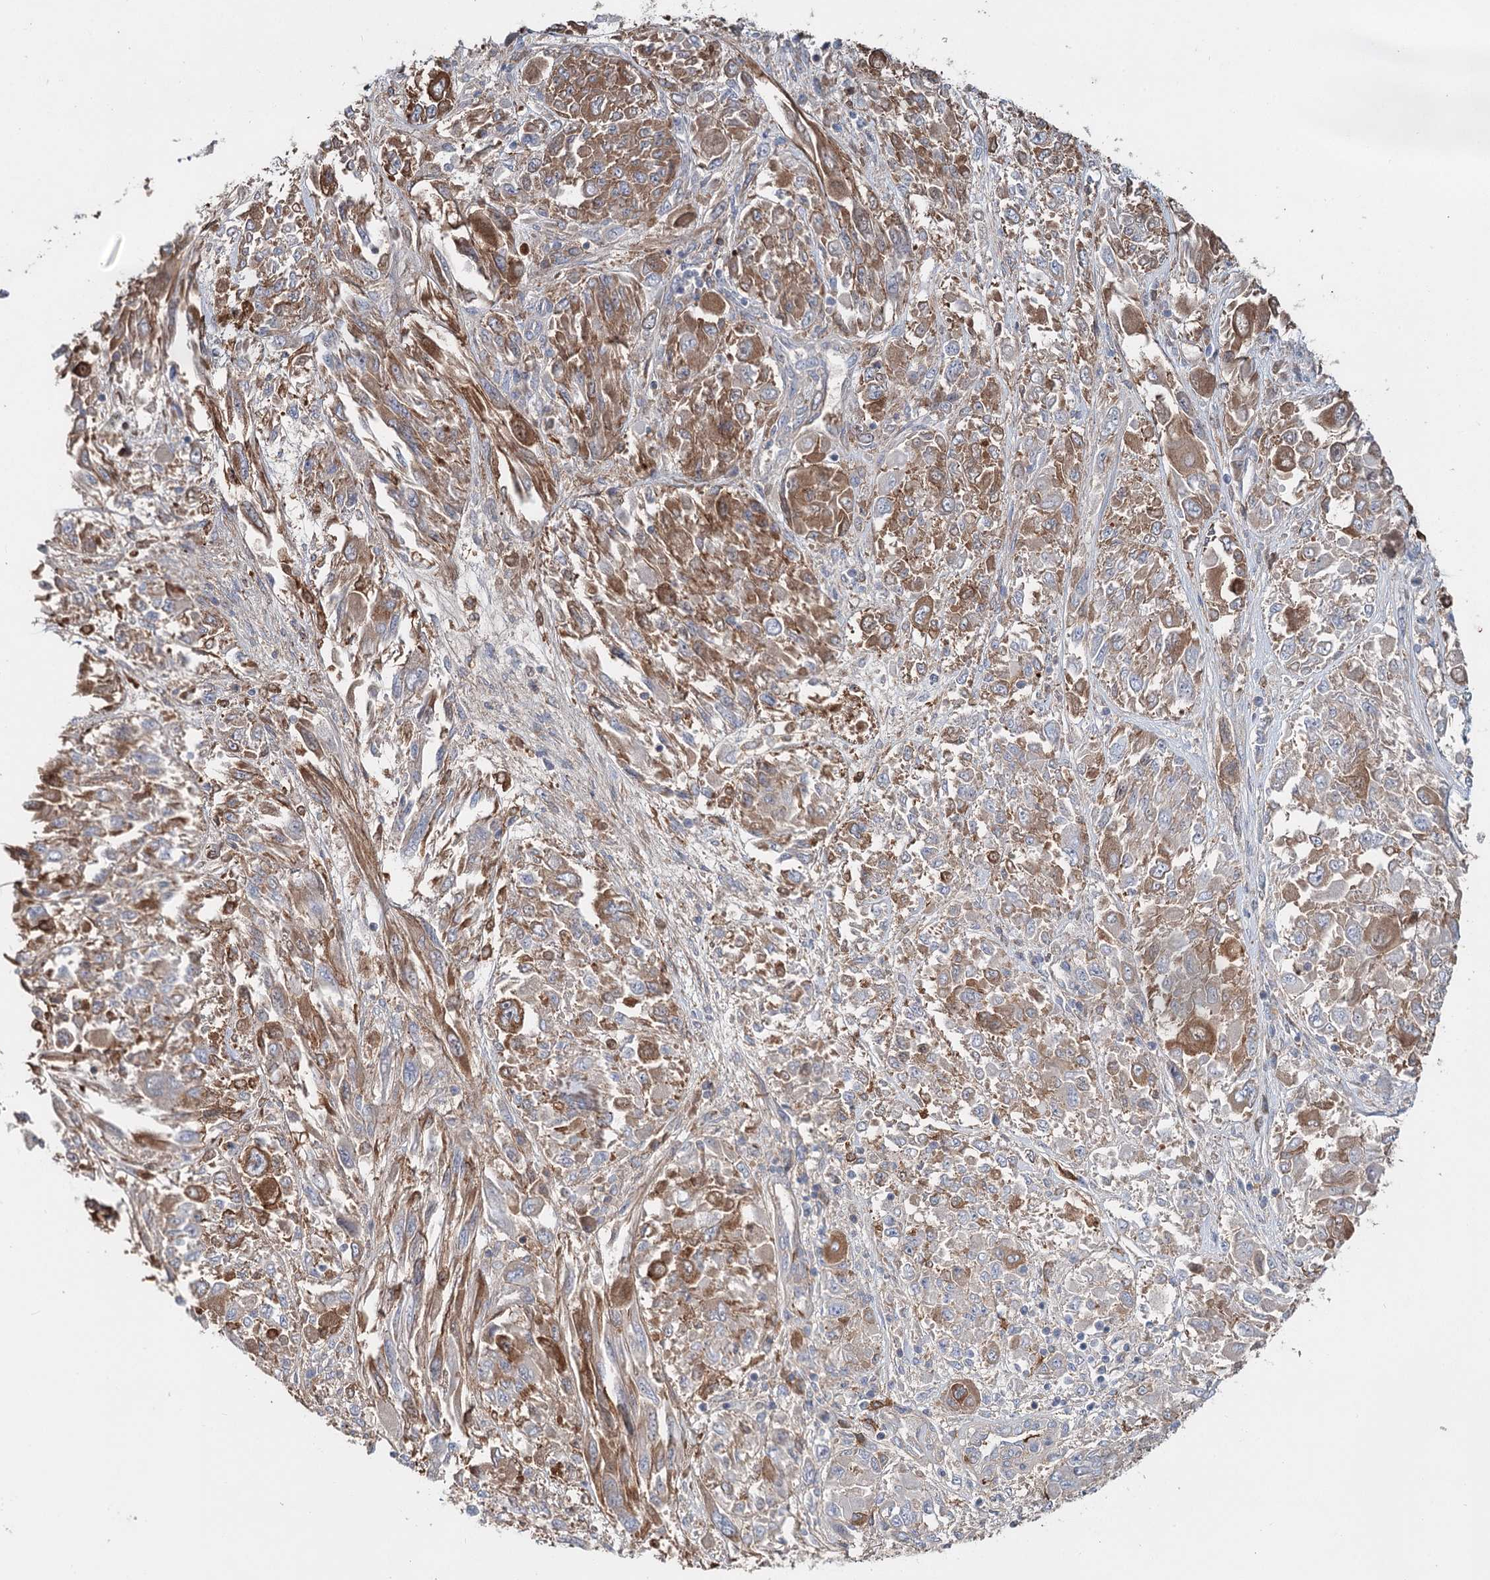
{"staining": {"intensity": "moderate", "quantity": ">75%", "location": "cytoplasmic/membranous"}, "tissue": "melanoma", "cell_type": "Tumor cells", "image_type": "cancer", "snomed": [{"axis": "morphology", "description": "Malignant melanoma, NOS"}, {"axis": "topography", "description": "Skin"}], "caption": "Immunohistochemical staining of human malignant melanoma demonstrates medium levels of moderate cytoplasmic/membranous protein positivity in approximately >75% of tumor cells.", "gene": "ALKBH8", "patient": {"sex": "female", "age": 91}}